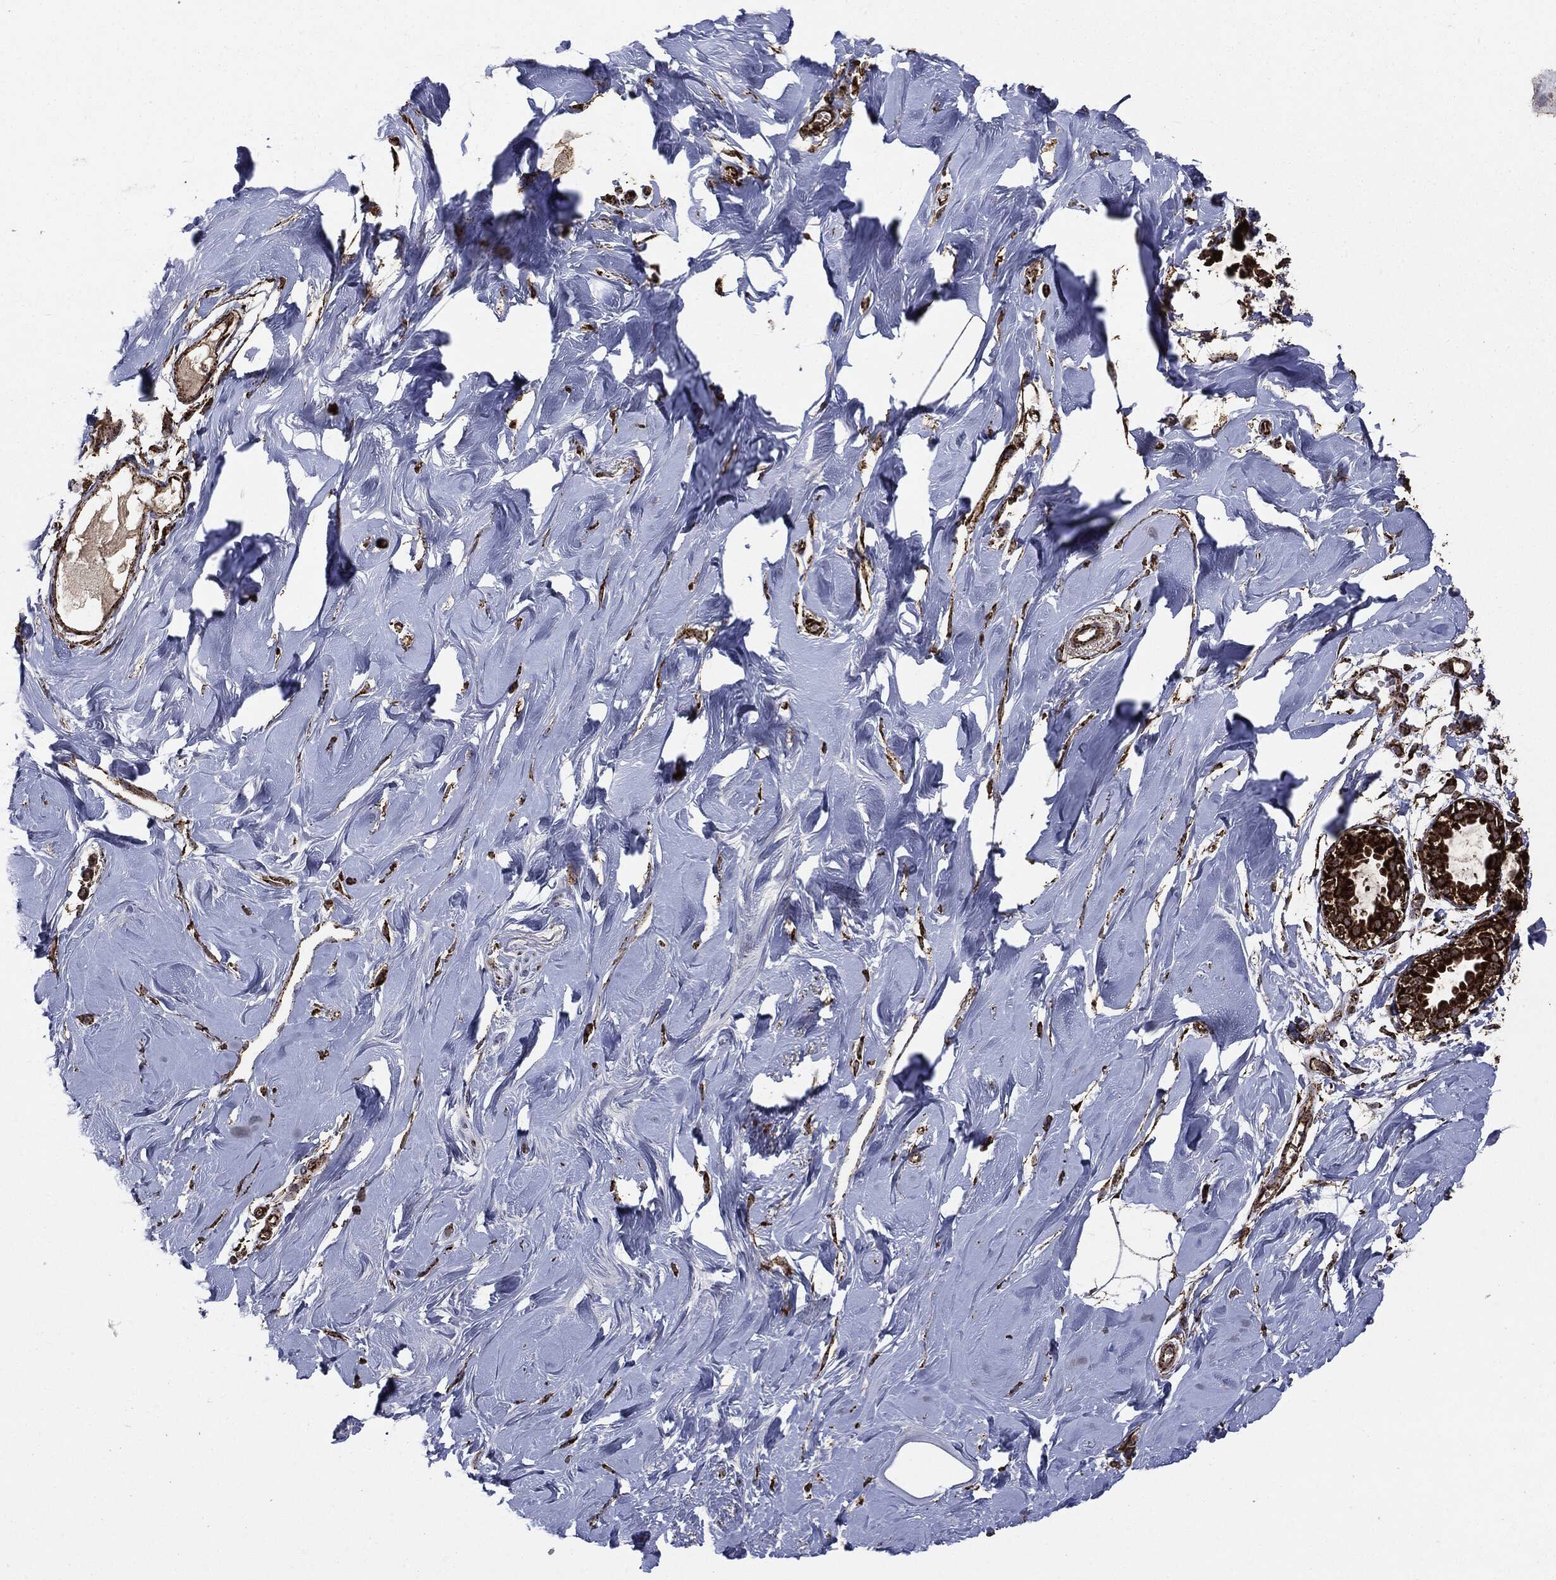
{"staining": {"intensity": "strong", "quantity": "25%-75%", "location": "cytoplasmic/membranous"}, "tissue": "soft tissue", "cell_type": "Fibroblasts", "image_type": "normal", "snomed": [{"axis": "morphology", "description": "Normal tissue, NOS"}, {"axis": "topography", "description": "Breast"}], "caption": "DAB immunohistochemical staining of unremarkable human soft tissue reveals strong cytoplasmic/membranous protein expression in approximately 25%-75% of fibroblasts.", "gene": "MAP2K1", "patient": {"sex": "female", "age": 49}}